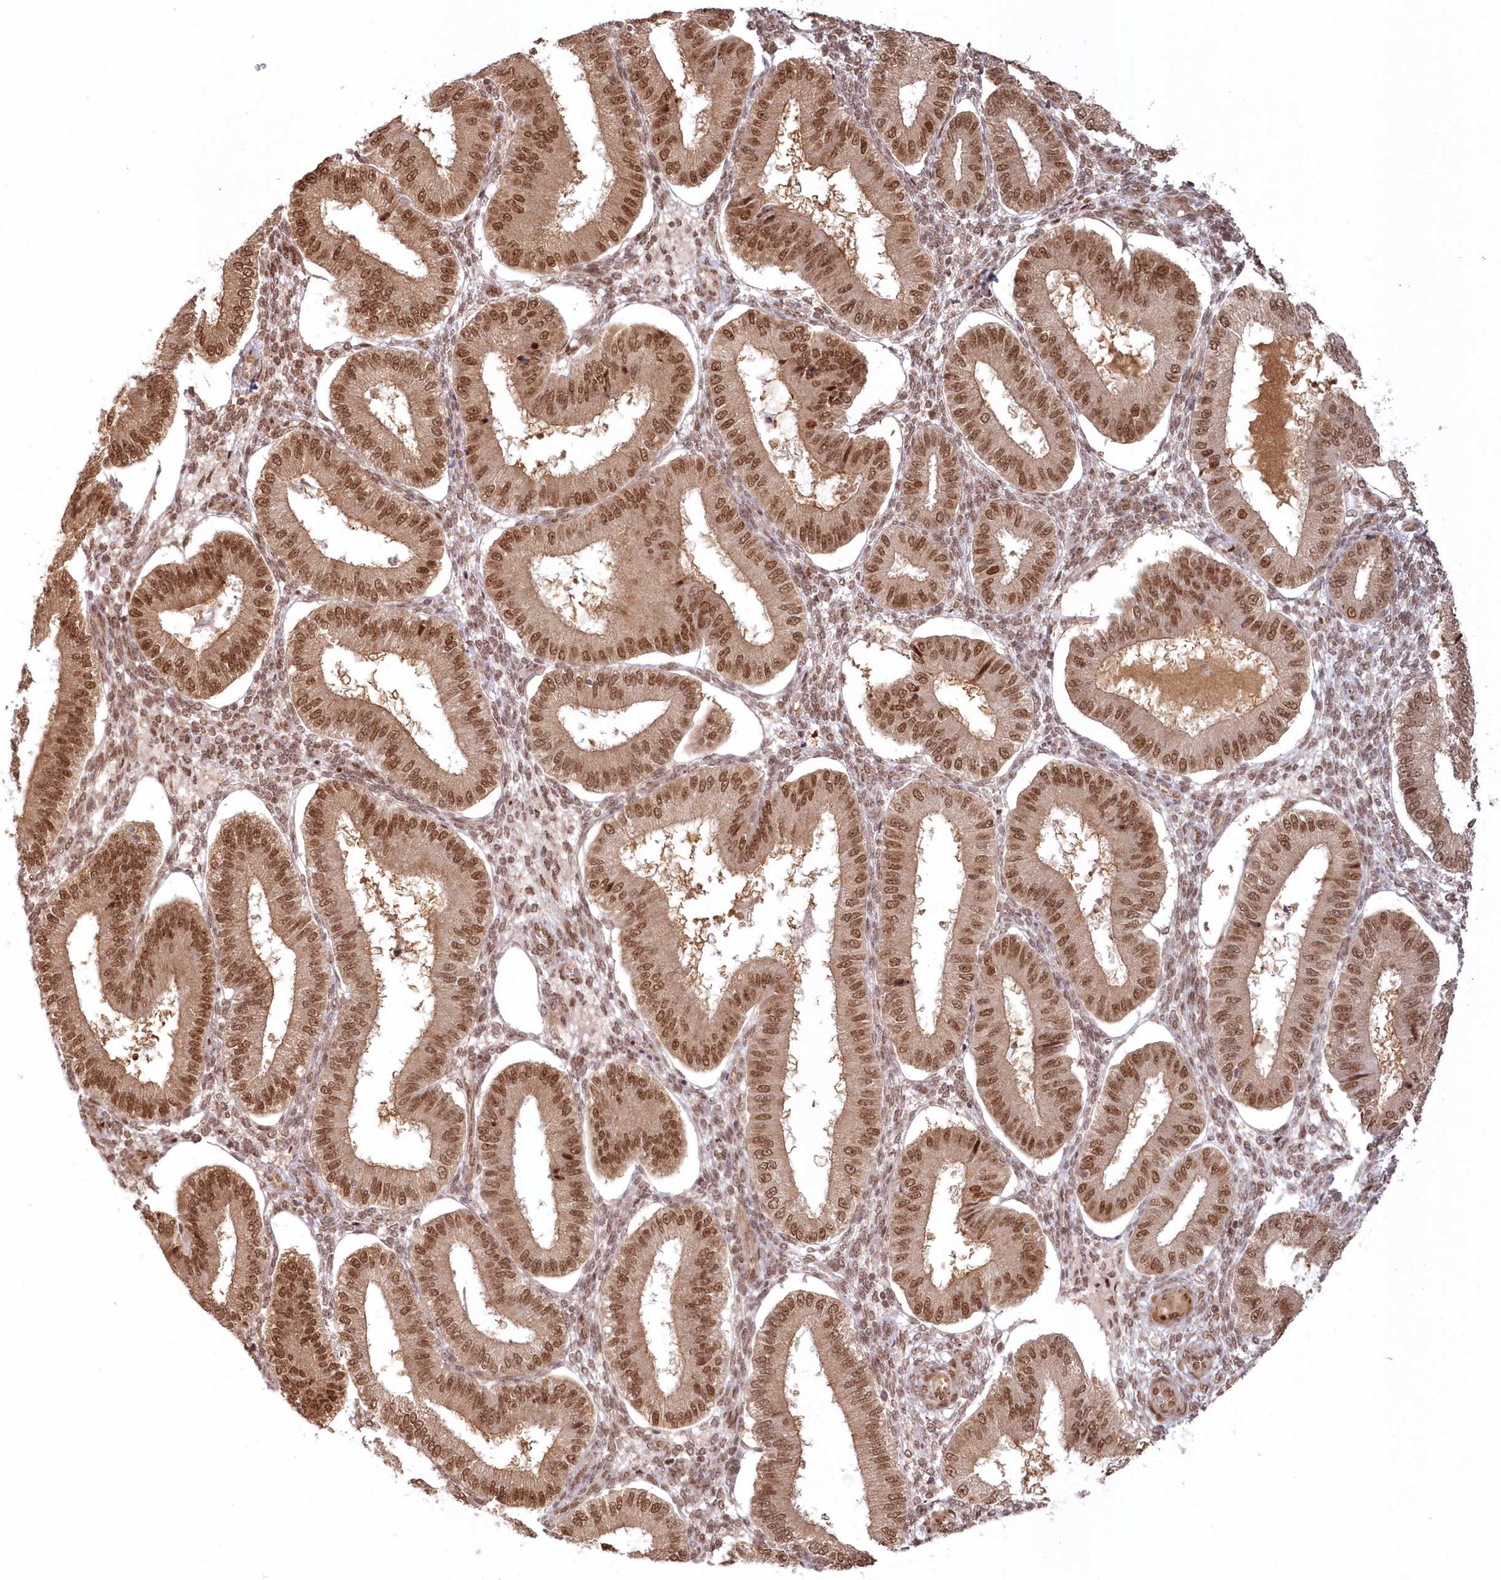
{"staining": {"intensity": "moderate", "quantity": "25%-75%", "location": "nuclear"}, "tissue": "endometrium", "cell_type": "Cells in endometrial stroma", "image_type": "normal", "snomed": [{"axis": "morphology", "description": "Normal tissue, NOS"}, {"axis": "topography", "description": "Endometrium"}], "caption": "Immunohistochemistry (DAB) staining of benign endometrium exhibits moderate nuclear protein expression in about 25%-75% of cells in endometrial stroma. (brown staining indicates protein expression, while blue staining denotes nuclei).", "gene": "TOGARAM2", "patient": {"sex": "female", "age": 39}}